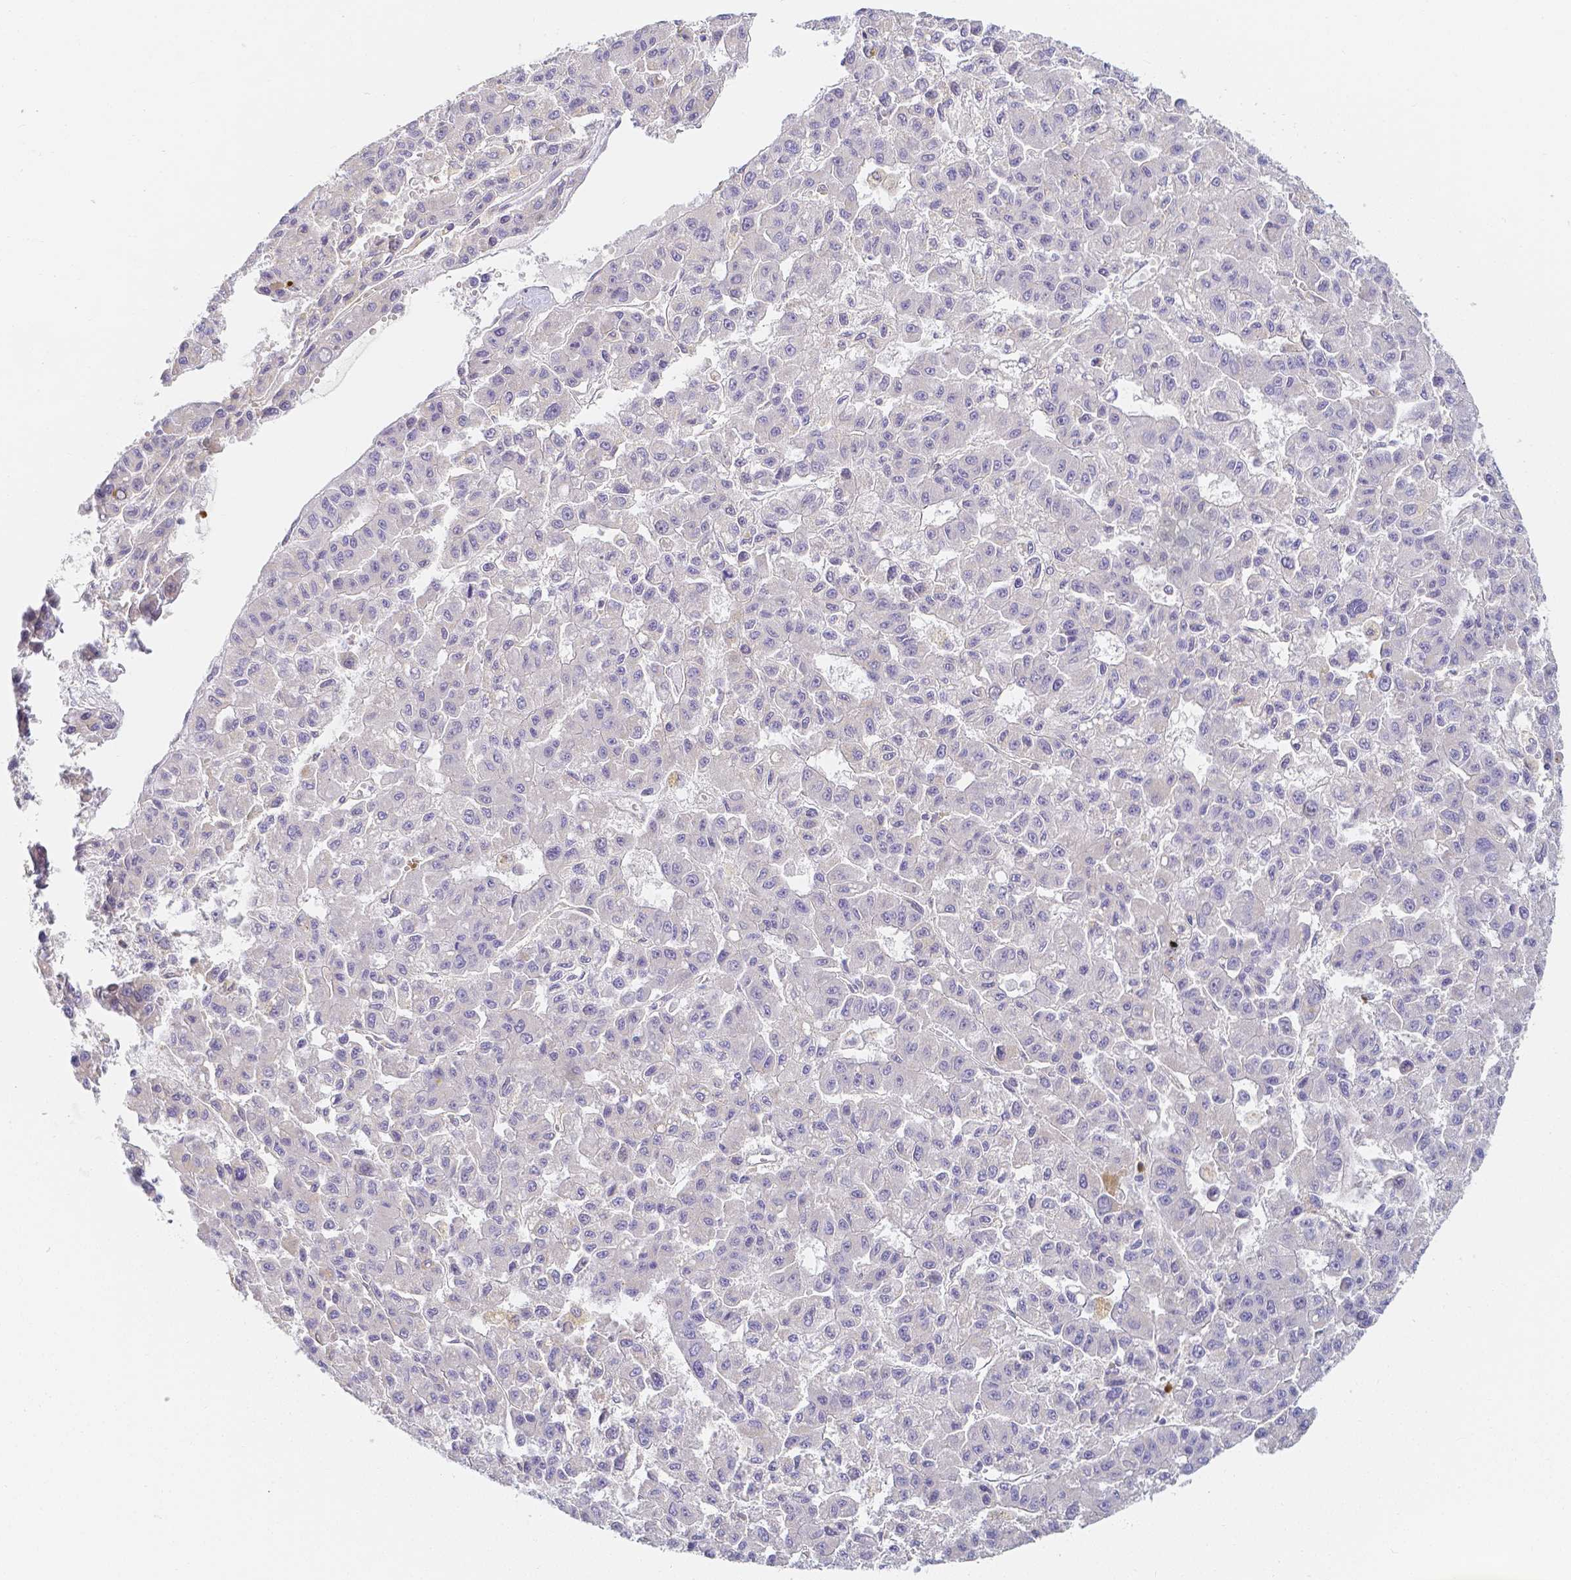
{"staining": {"intensity": "negative", "quantity": "none", "location": "none"}, "tissue": "liver cancer", "cell_type": "Tumor cells", "image_type": "cancer", "snomed": [{"axis": "morphology", "description": "Carcinoma, Hepatocellular, NOS"}, {"axis": "topography", "description": "Liver"}], "caption": "High magnification brightfield microscopy of liver cancer stained with DAB (brown) and counterstained with hematoxylin (blue): tumor cells show no significant expression. Brightfield microscopy of IHC stained with DAB (3,3'-diaminobenzidine) (brown) and hematoxylin (blue), captured at high magnification.", "gene": "KCNH1", "patient": {"sex": "male", "age": 70}}